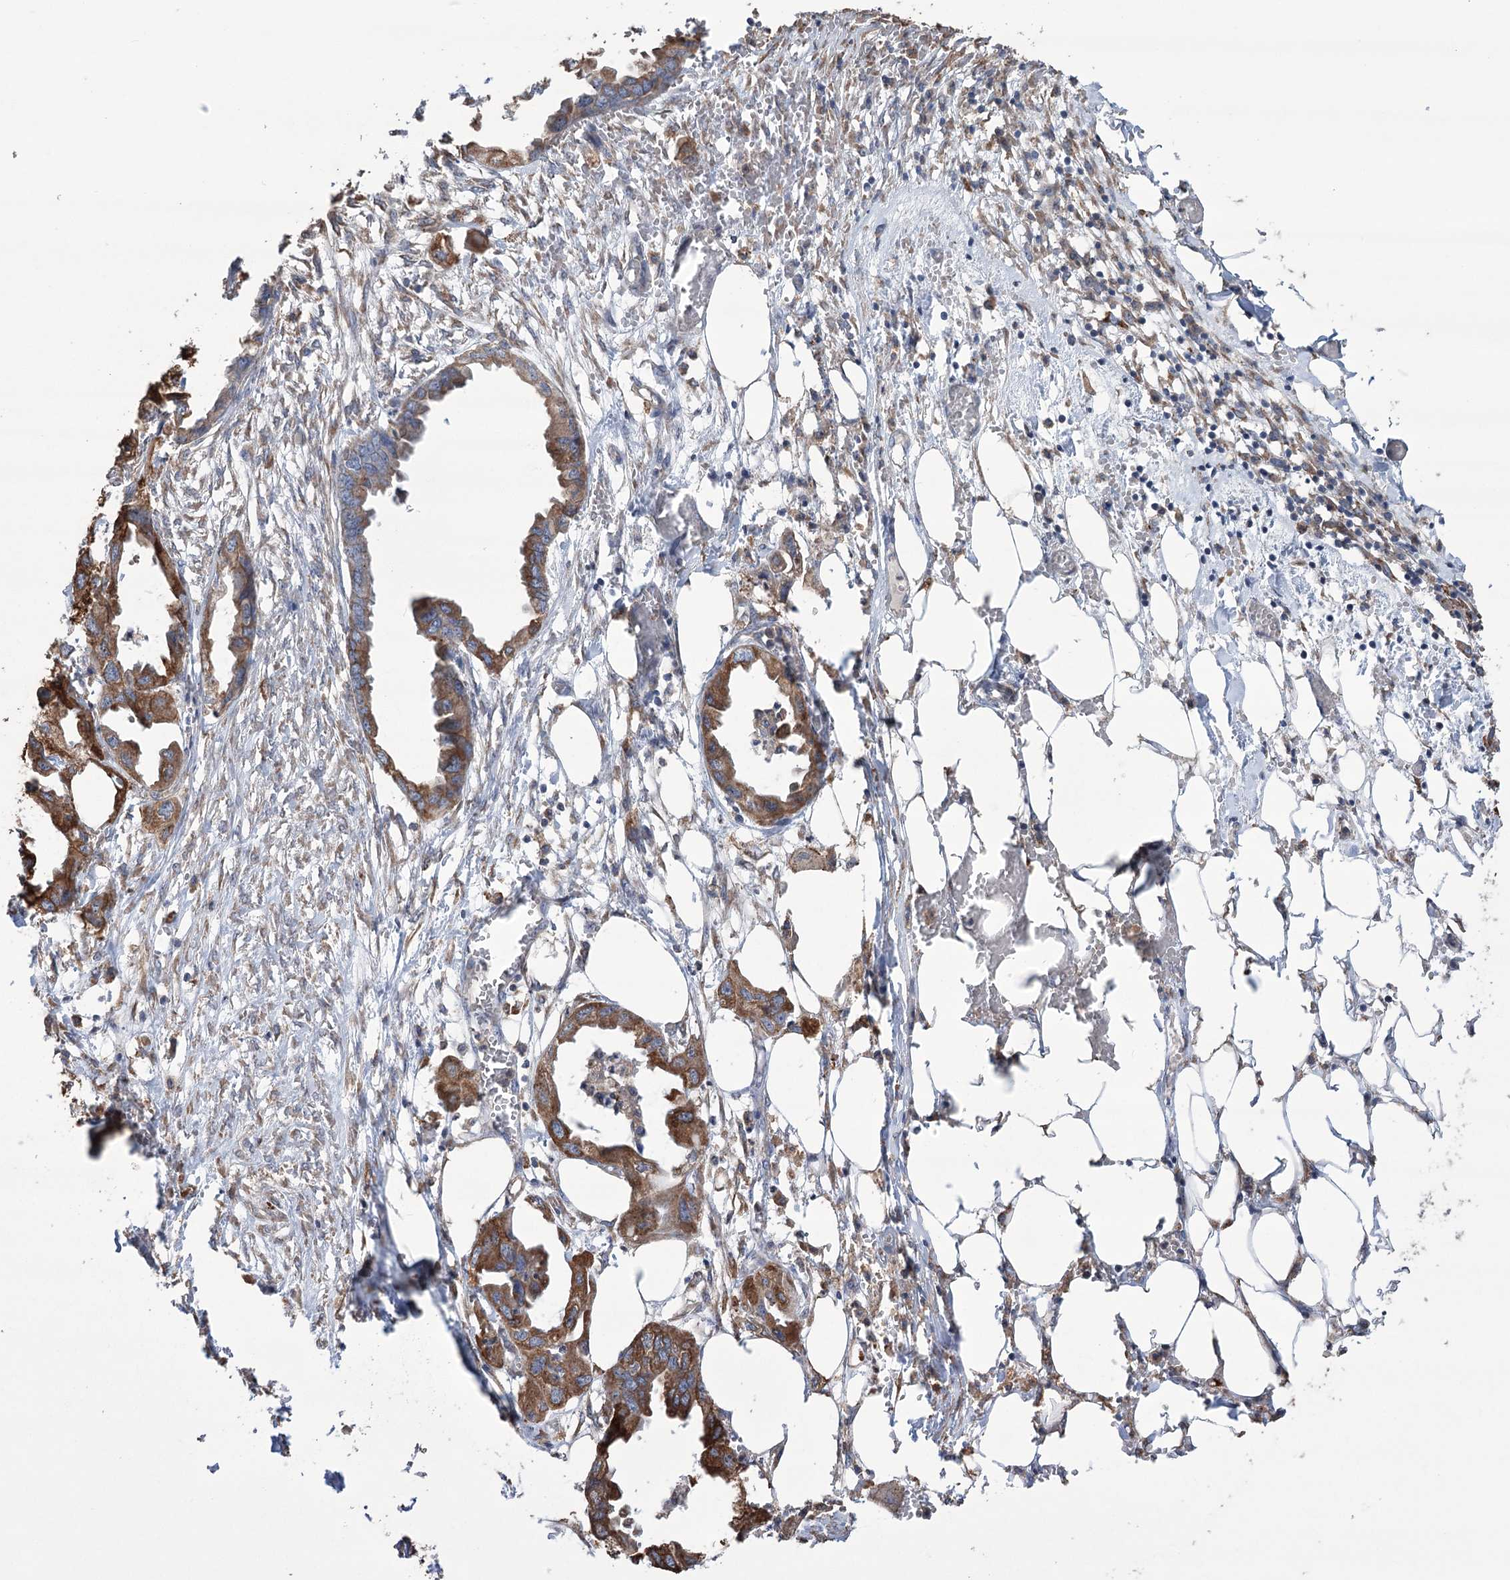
{"staining": {"intensity": "strong", "quantity": ">75%", "location": "cytoplasmic/membranous"}, "tissue": "endometrial cancer", "cell_type": "Tumor cells", "image_type": "cancer", "snomed": [{"axis": "morphology", "description": "Adenocarcinoma, NOS"}, {"axis": "morphology", "description": "Adenocarcinoma, metastatic, NOS"}, {"axis": "topography", "description": "Adipose tissue"}, {"axis": "topography", "description": "Endometrium"}], "caption": "Immunohistochemistry histopathology image of endometrial cancer stained for a protein (brown), which displays high levels of strong cytoplasmic/membranous staining in approximately >75% of tumor cells.", "gene": "TRIM71", "patient": {"sex": "female", "age": 67}}